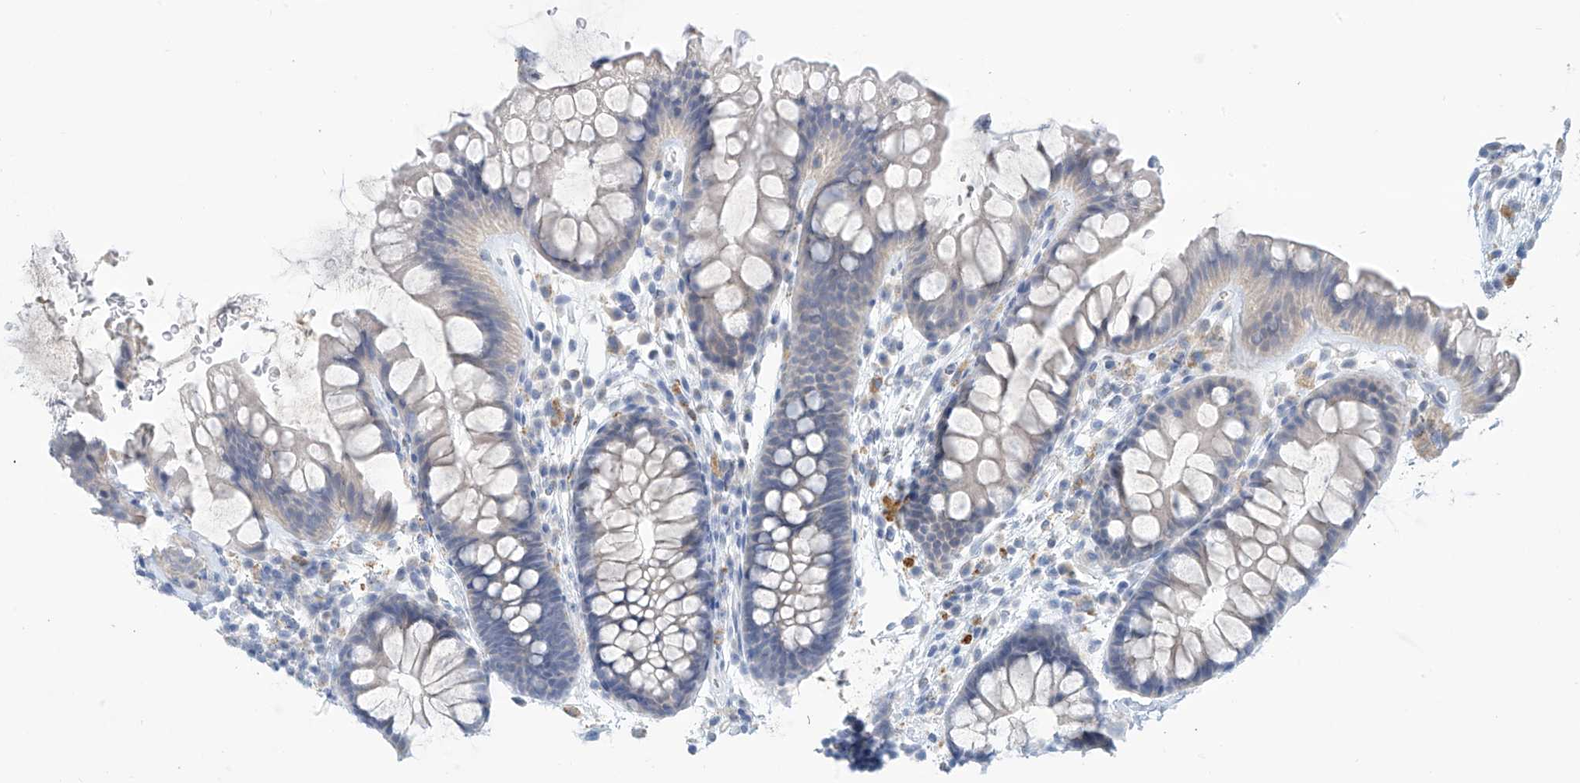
{"staining": {"intensity": "negative", "quantity": "none", "location": "none"}, "tissue": "colon", "cell_type": "Endothelial cells", "image_type": "normal", "snomed": [{"axis": "morphology", "description": "Normal tissue, NOS"}, {"axis": "topography", "description": "Colon"}], "caption": "This is an immunohistochemistry micrograph of normal human colon. There is no staining in endothelial cells.", "gene": "IBA57", "patient": {"sex": "female", "age": 62}}